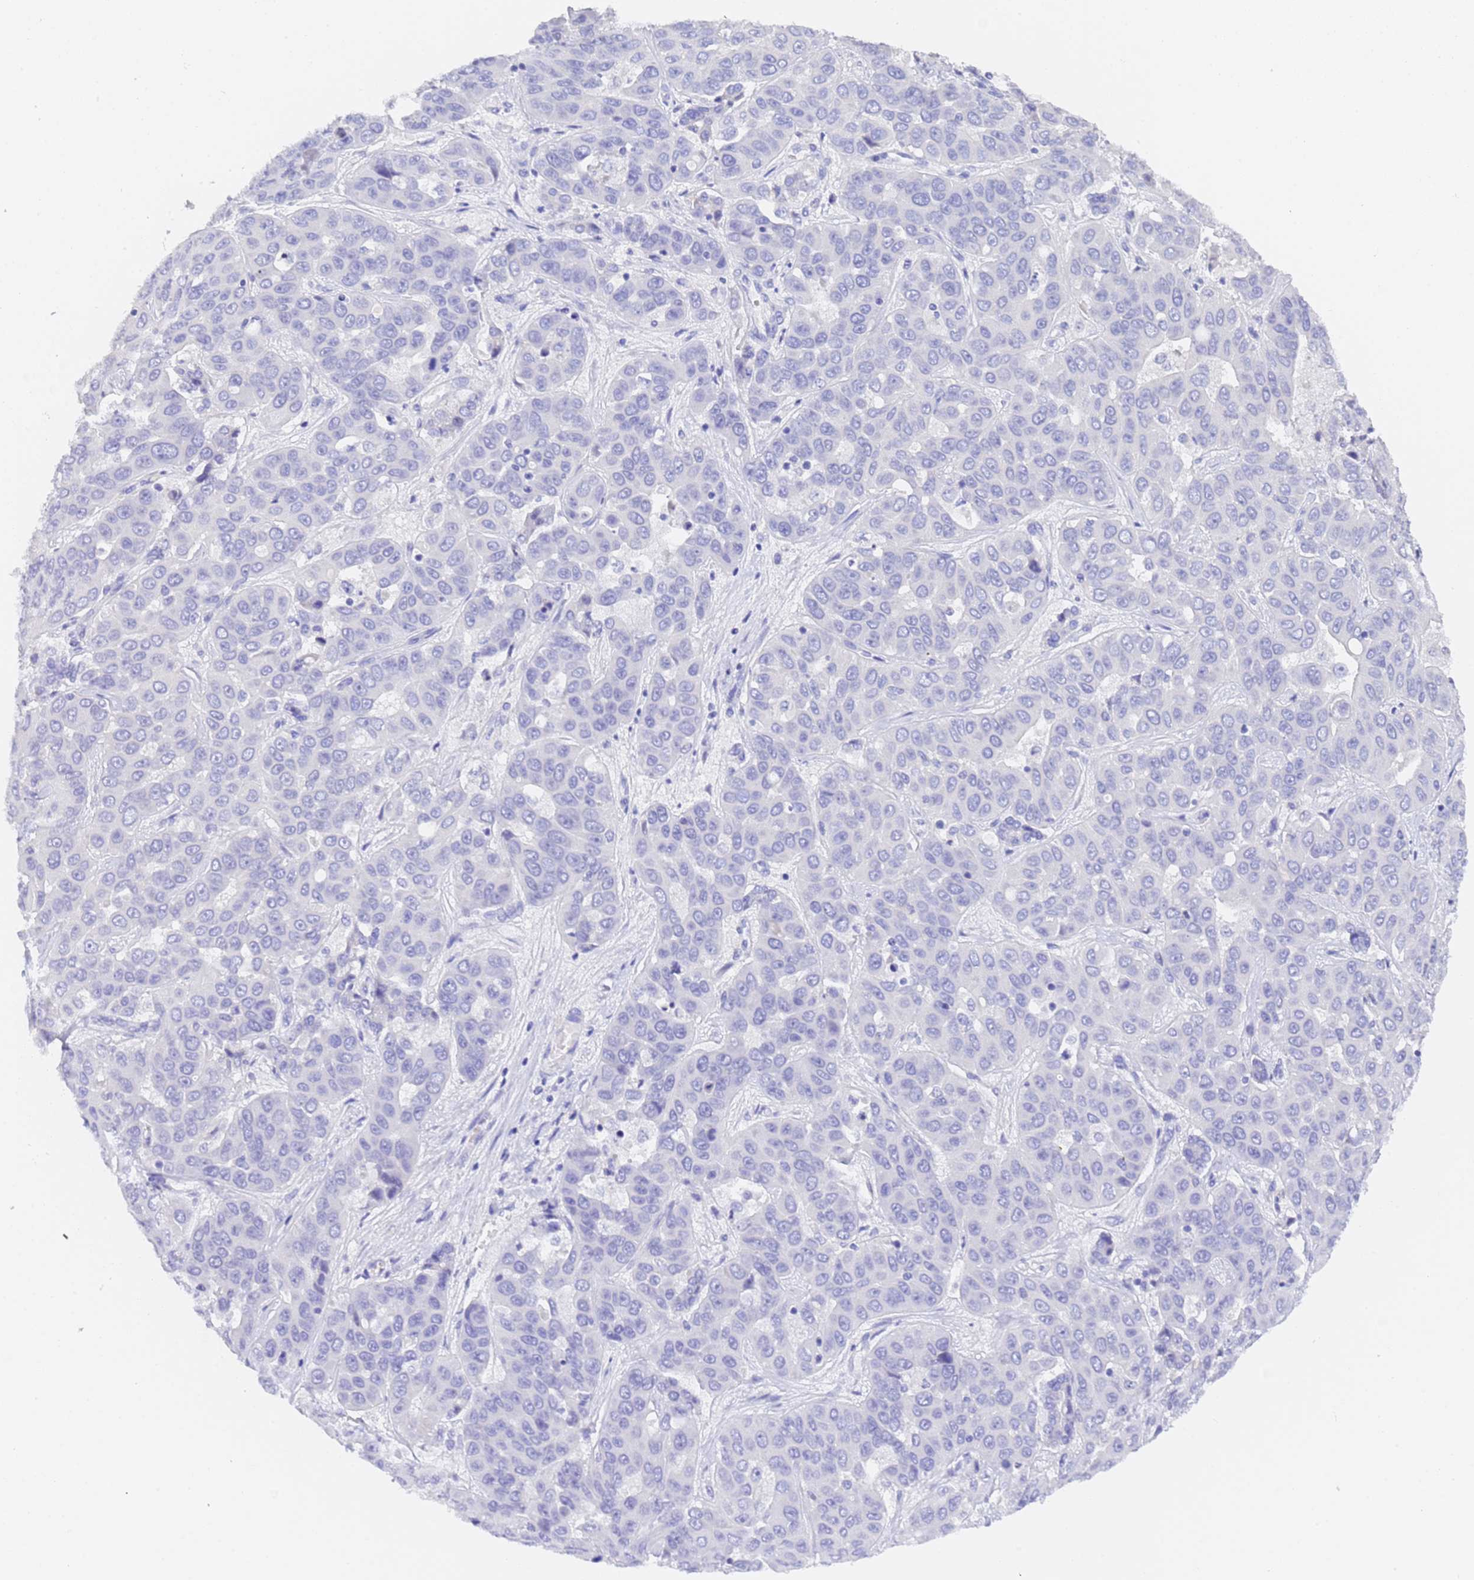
{"staining": {"intensity": "negative", "quantity": "none", "location": "none"}, "tissue": "liver cancer", "cell_type": "Tumor cells", "image_type": "cancer", "snomed": [{"axis": "morphology", "description": "Cholangiocarcinoma"}, {"axis": "topography", "description": "Liver"}], "caption": "The image exhibits no significant staining in tumor cells of liver cancer (cholangiocarcinoma). (DAB IHC with hematoxylin counter stain).", "gene": "GABRA1", "patient": {"sex": "female", "age": 52}}